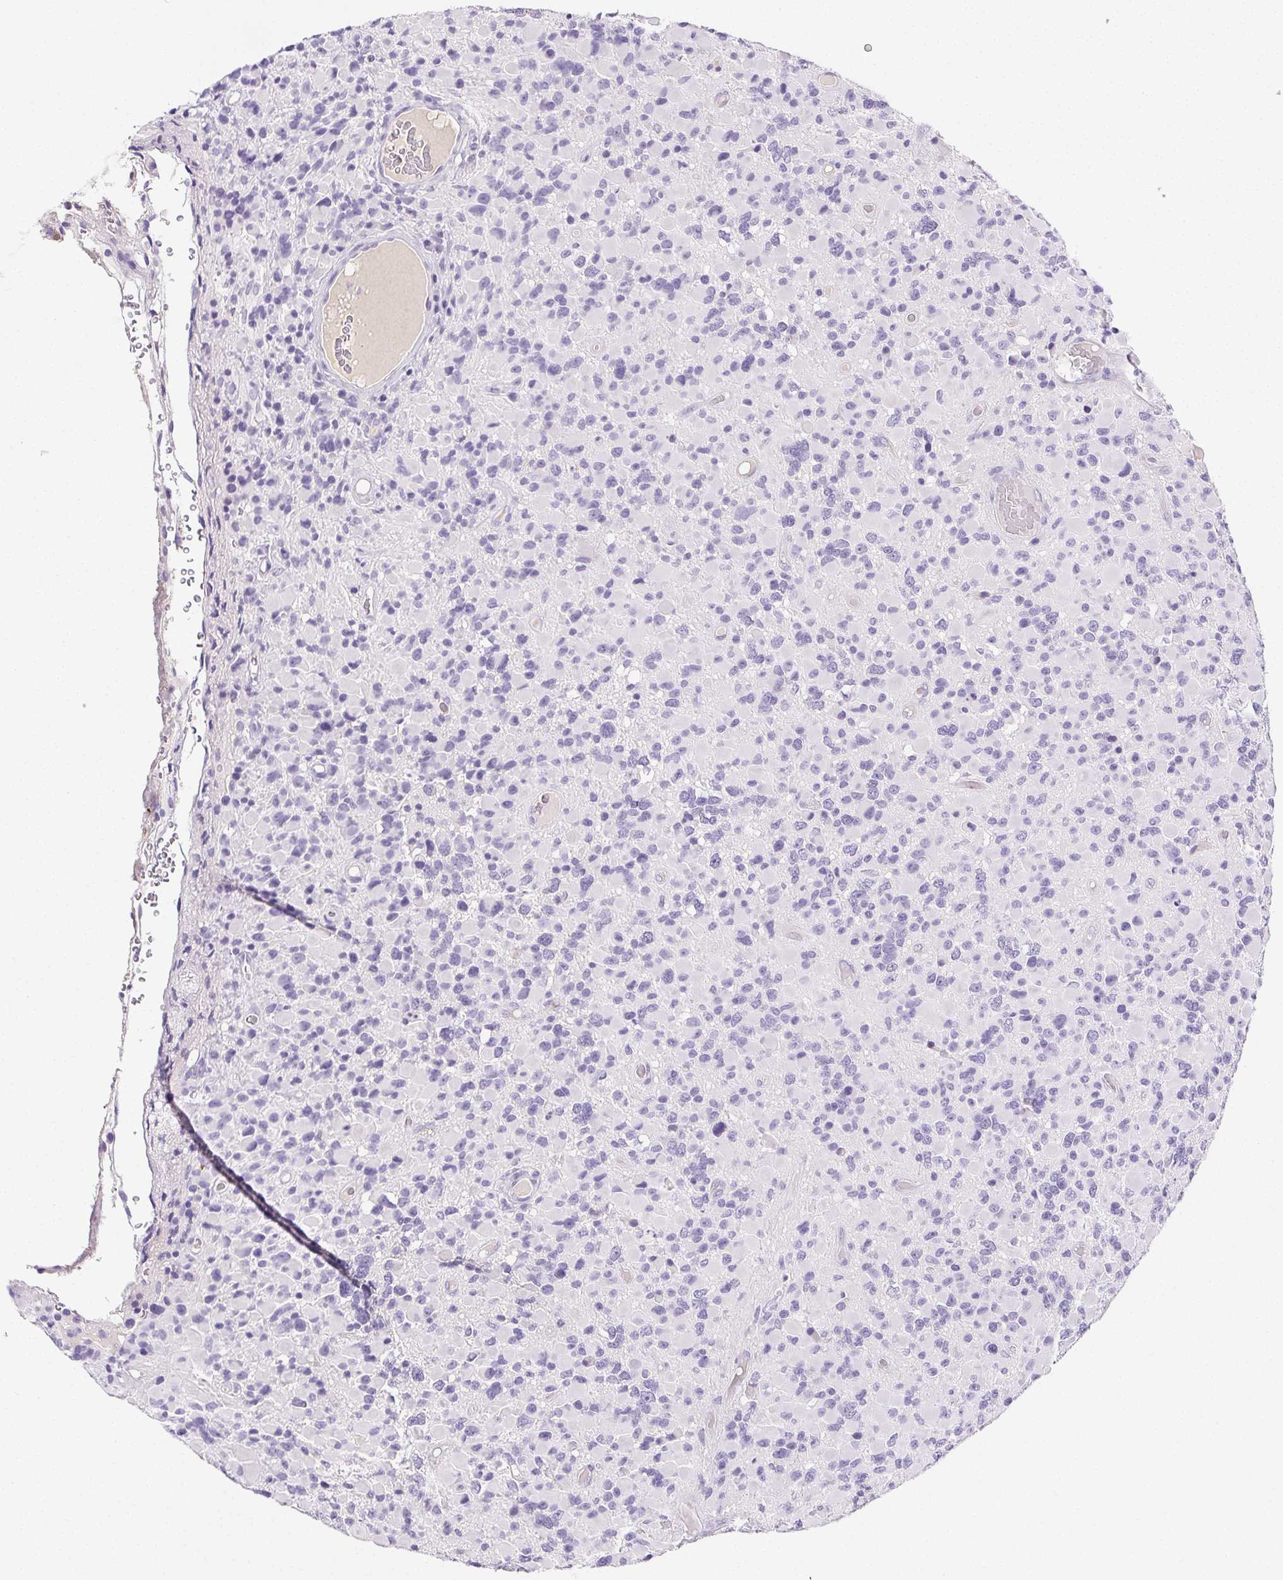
{"staining": {"intensity": "negative", "quantity": "none", "location": "none"}, "tissue": "glioma", "cell_type": "Tumor cells", "image_type": "cancer", "snomed": [{"axis": "morphology", "description": "Glioma, malignant, High grade"}, {"axis": "topography", "description": "Brain"}], "caption": "Malignant glioma (high-grade) stained for a protein using immunohistochemistry reveals no expression tumor cells.", "gene": "VTN", "patient": {"sex": "female", "age": 40}}